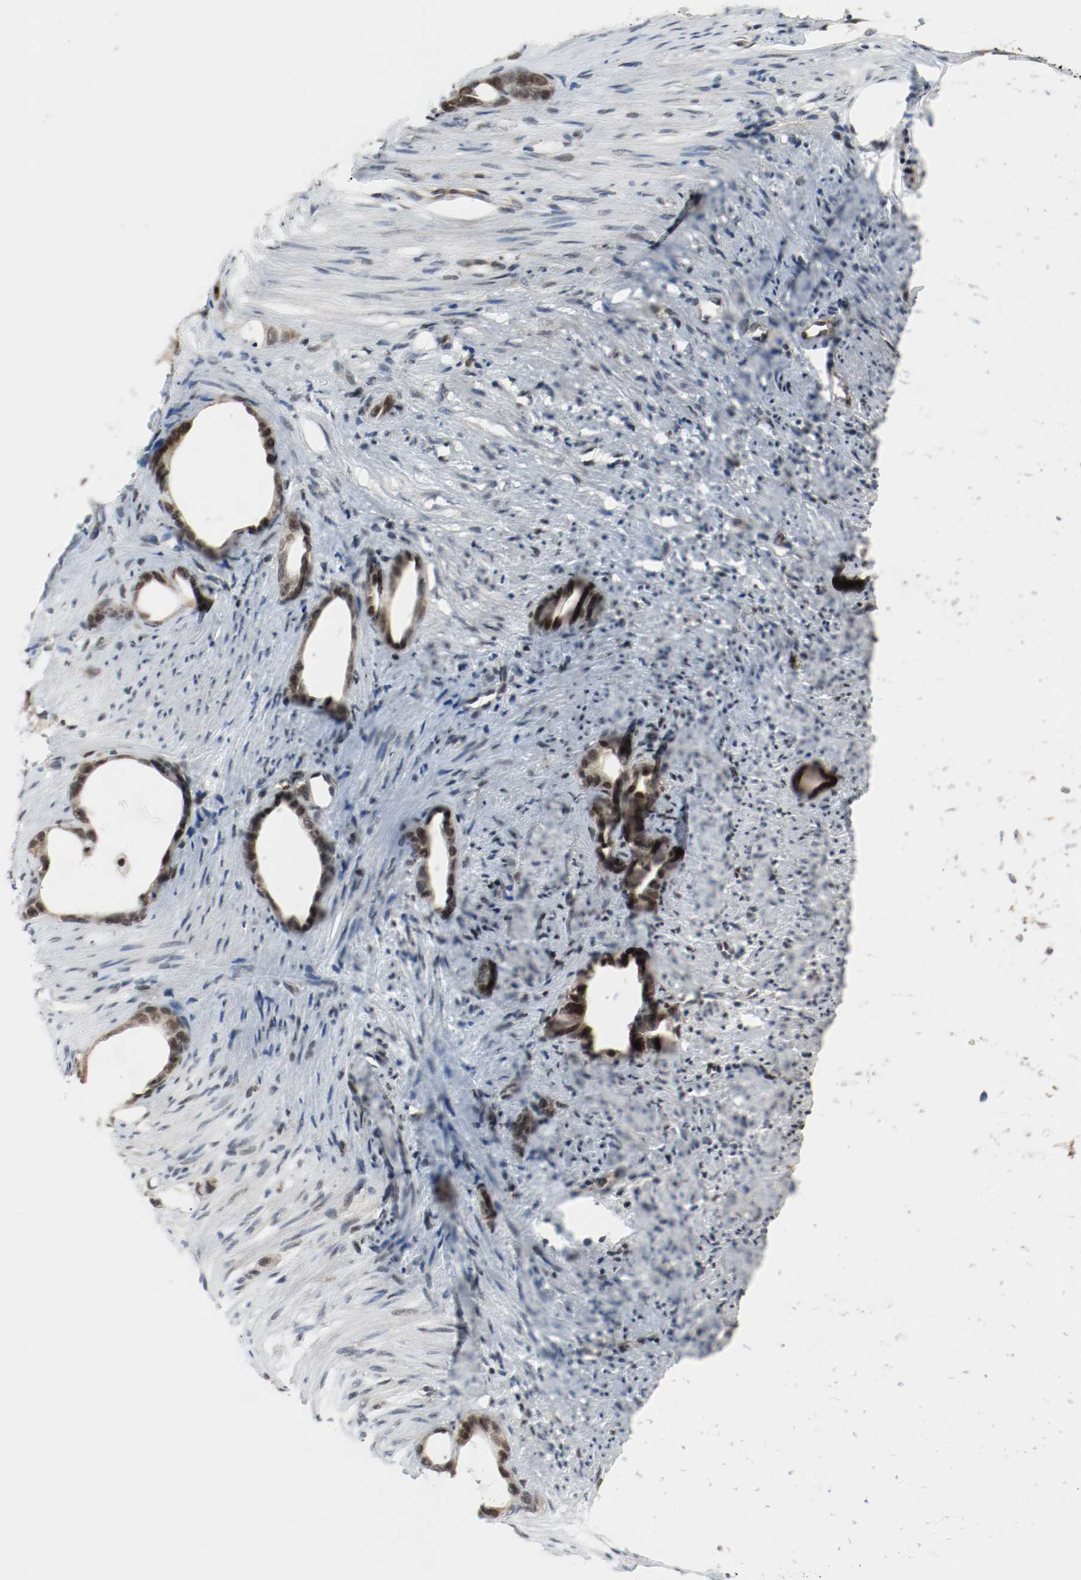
{"staining": {"intensity": "moderate", "quantity": ">75%", "location": "cytoplasmic/membranous,nuclear"}, "tissue": "stomach cancer", "cell_type": "Tumor cells", "image_type": "cancer", "snomed": [{"axis": "morphology", "description": "Adenocarcinoma, NOS"}, {"axis": "topography", "description": "Stomach"}], "caption": "An image showing moderate cytoplasmic/membranous and nuclear positivity in approximately >75% of tumor cells in stomach cancer, as visualized by brown immunohistochemical staining.", "gene": "PPME1", "patient": {"sex": "female", "age": 75}}